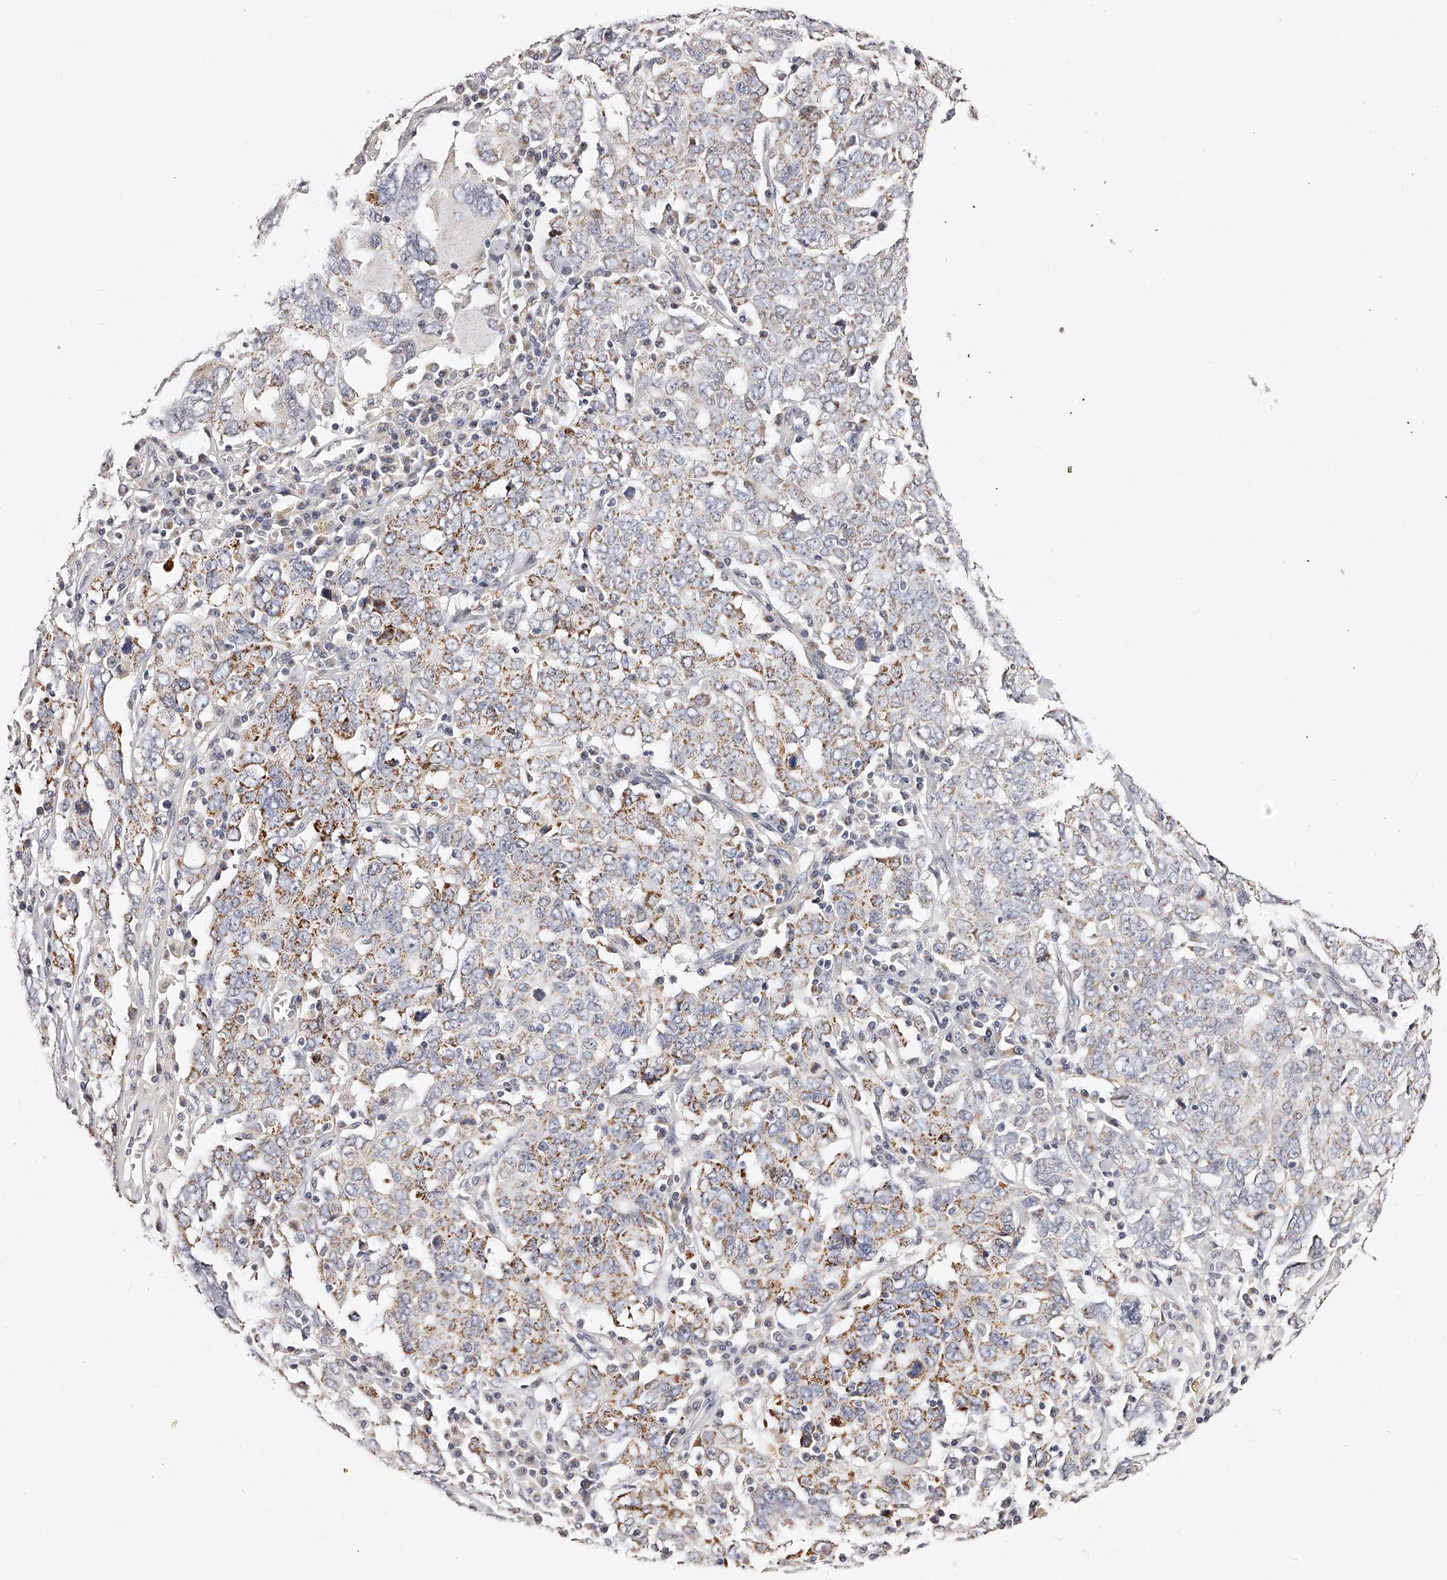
{"staining": {"intensity": "moderate", "quantity": "25%-75%", "location": "cytoplasmic/membranous"}, "tissue": "ovarian cancer", "cell_type": "Tumor cells", "image_type": "cancer", "snomed": [{"axis": "morphology", "description": "Carcinoma, endometroid"}, {"axis": "topography", "description": "Ovary"}], "caption": "This is an image of immunohistochemistry (IHC) staining of ovarian cancer (endometroid carcinoma), which shows moderate expression in the cytoplasmic/membranous of tumor cells.", "gene": "ZNF502", "patient": {"sex": "female", "age": 62}}